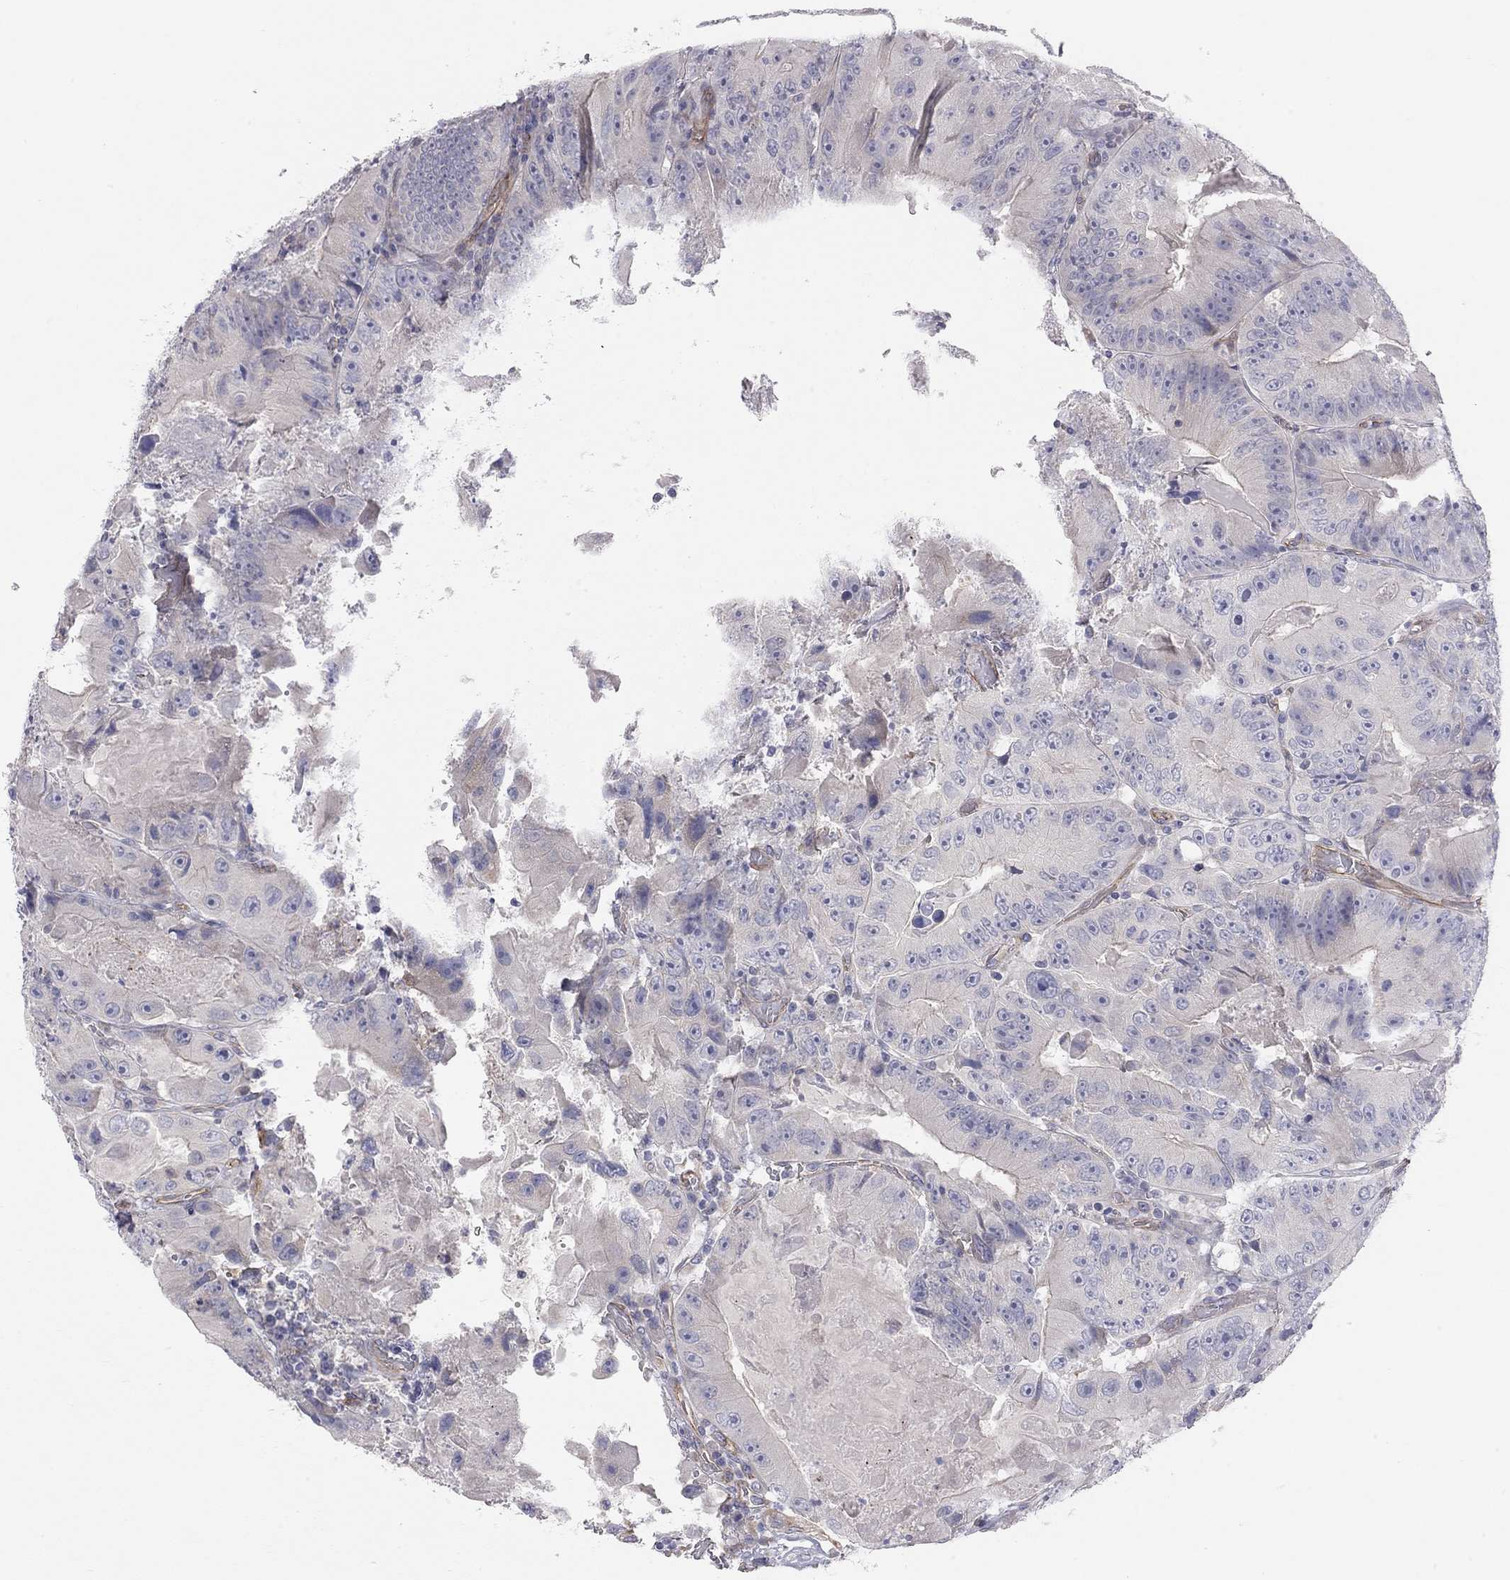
{"staining": {"intensity": "negative", "quantity": "none", "location": "none"}, "tissue": "colorectal cancer", "cell_type": "Tumor cells", "image_type": "cancer", "snomed": [{"axis": "morphology", "description": "Adenocarcinoma, NOS"}, {"axis": "topography", "description": "Colon"}], "caption": "Immunohistochemistry (IHC) image of colorectal cancer stained for a protein (brown), which shows no staining in tumor cells. (DAB immunohistochemistry (IHC) visualized using brightfield microscopy, high magnification).", "gene": "GPRC5B", "patient": {"sex": "female", "age": 86}}